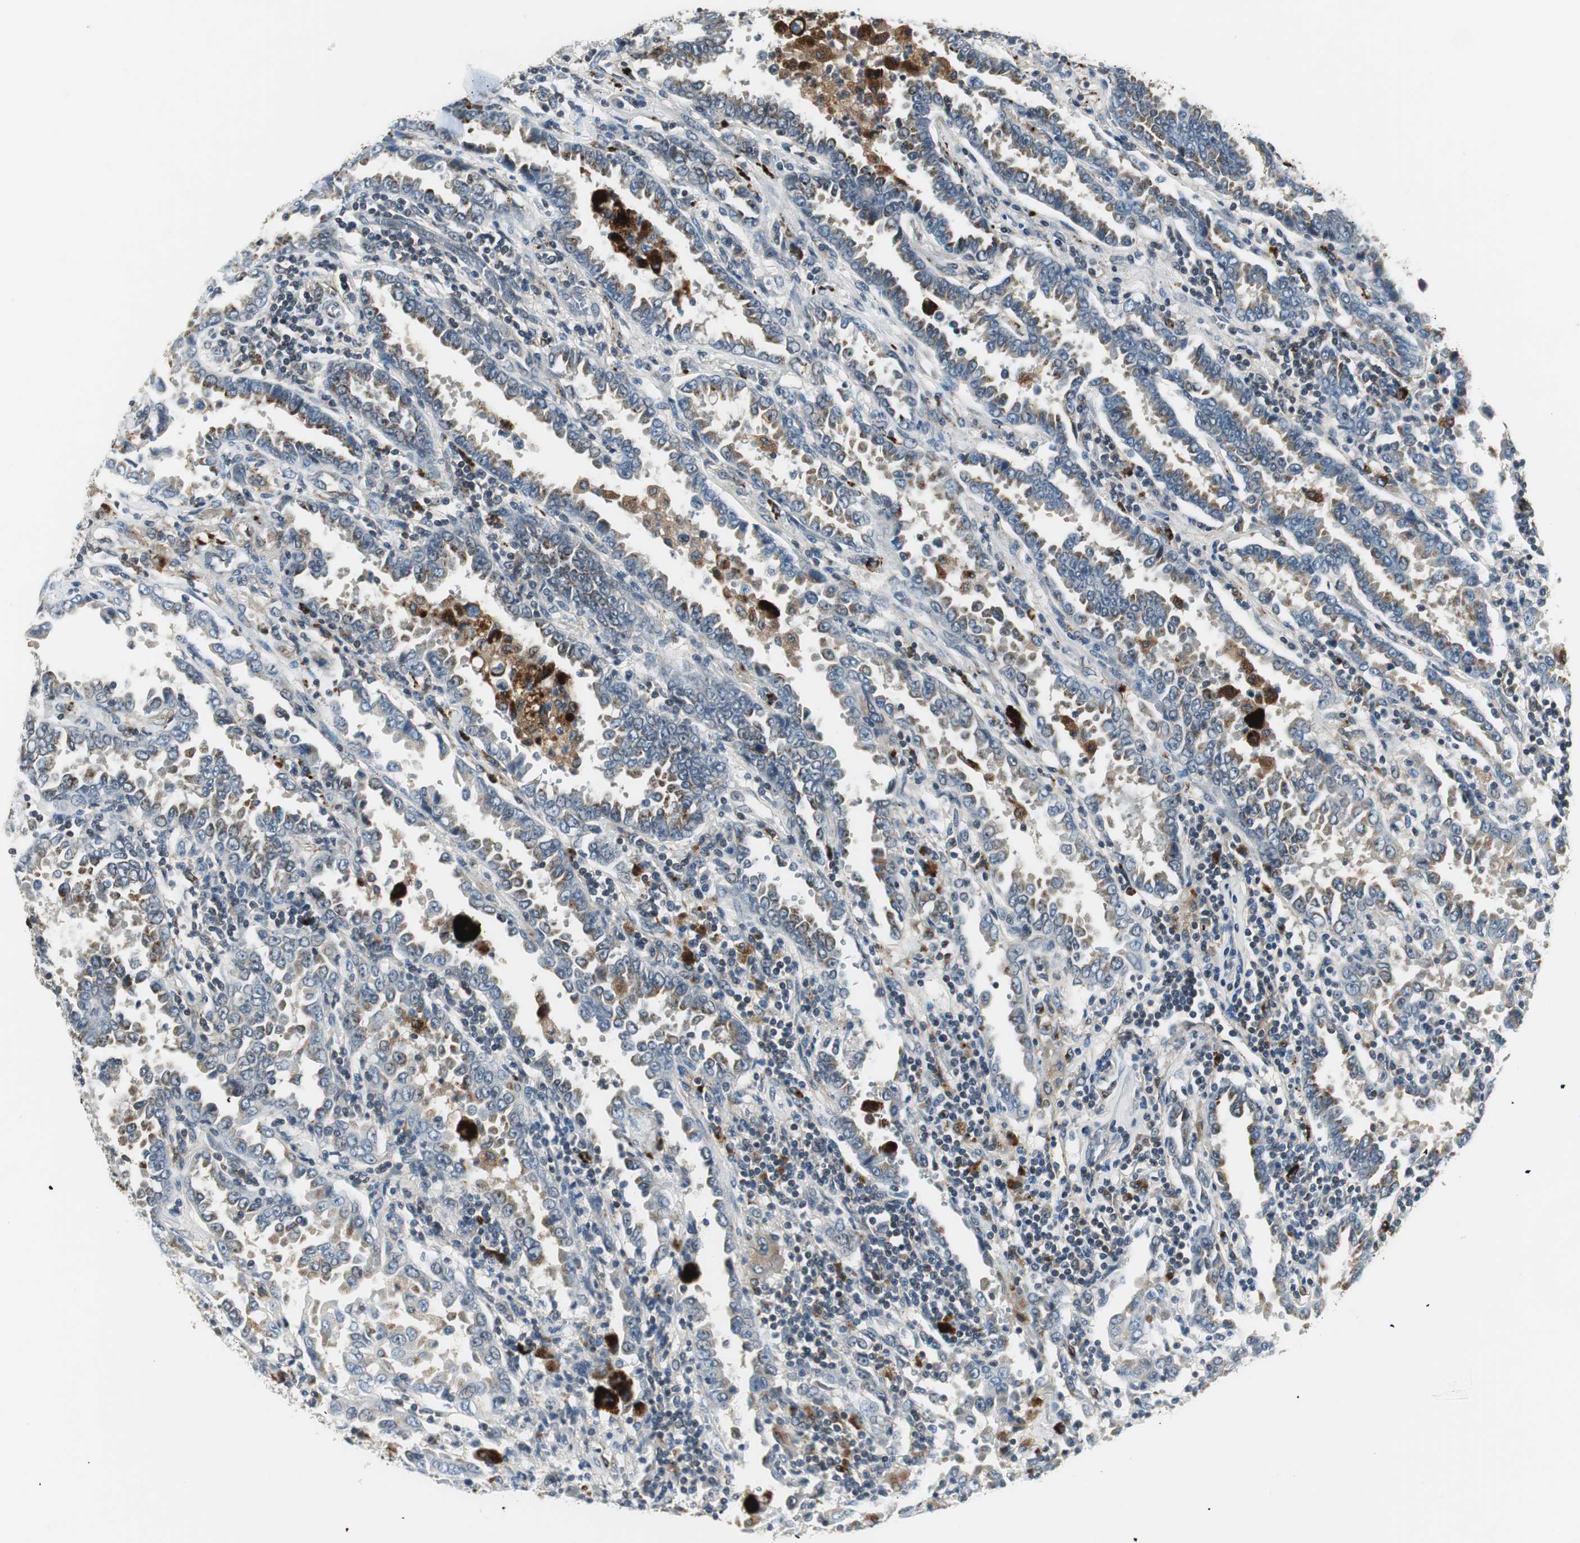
{"staining": {"intensity": "weak", "quantity": "25%-75%", "location": "cytoplasmic/membranous"}, "tissue": "lung cancer", "cell_type": "Tumor cells", "image_type": "cancer", "snomed": [{"axis": "morphology", "description": "Normal tissue, NOS"}, {"axis": "morphology", "description": "Inflammation, NOS"}, {"axis": "morphology", "description": "Adenocarcinoma, NOS"}, {"axis": "topography", "description": "Lung"}], "caption": "Immunohistochemistry (IHC) photomicrograph of neoplastic tissue: human lung adenocarcinoma stained using IHC displays low levels of weak protein expression localized specifically in the cytoplasmic/membranous of tumor cells, appearing as a cytoplasmic/membranous brown color.", "gene": "NCK1", "patient": {"sex": "female", "age": 64}}